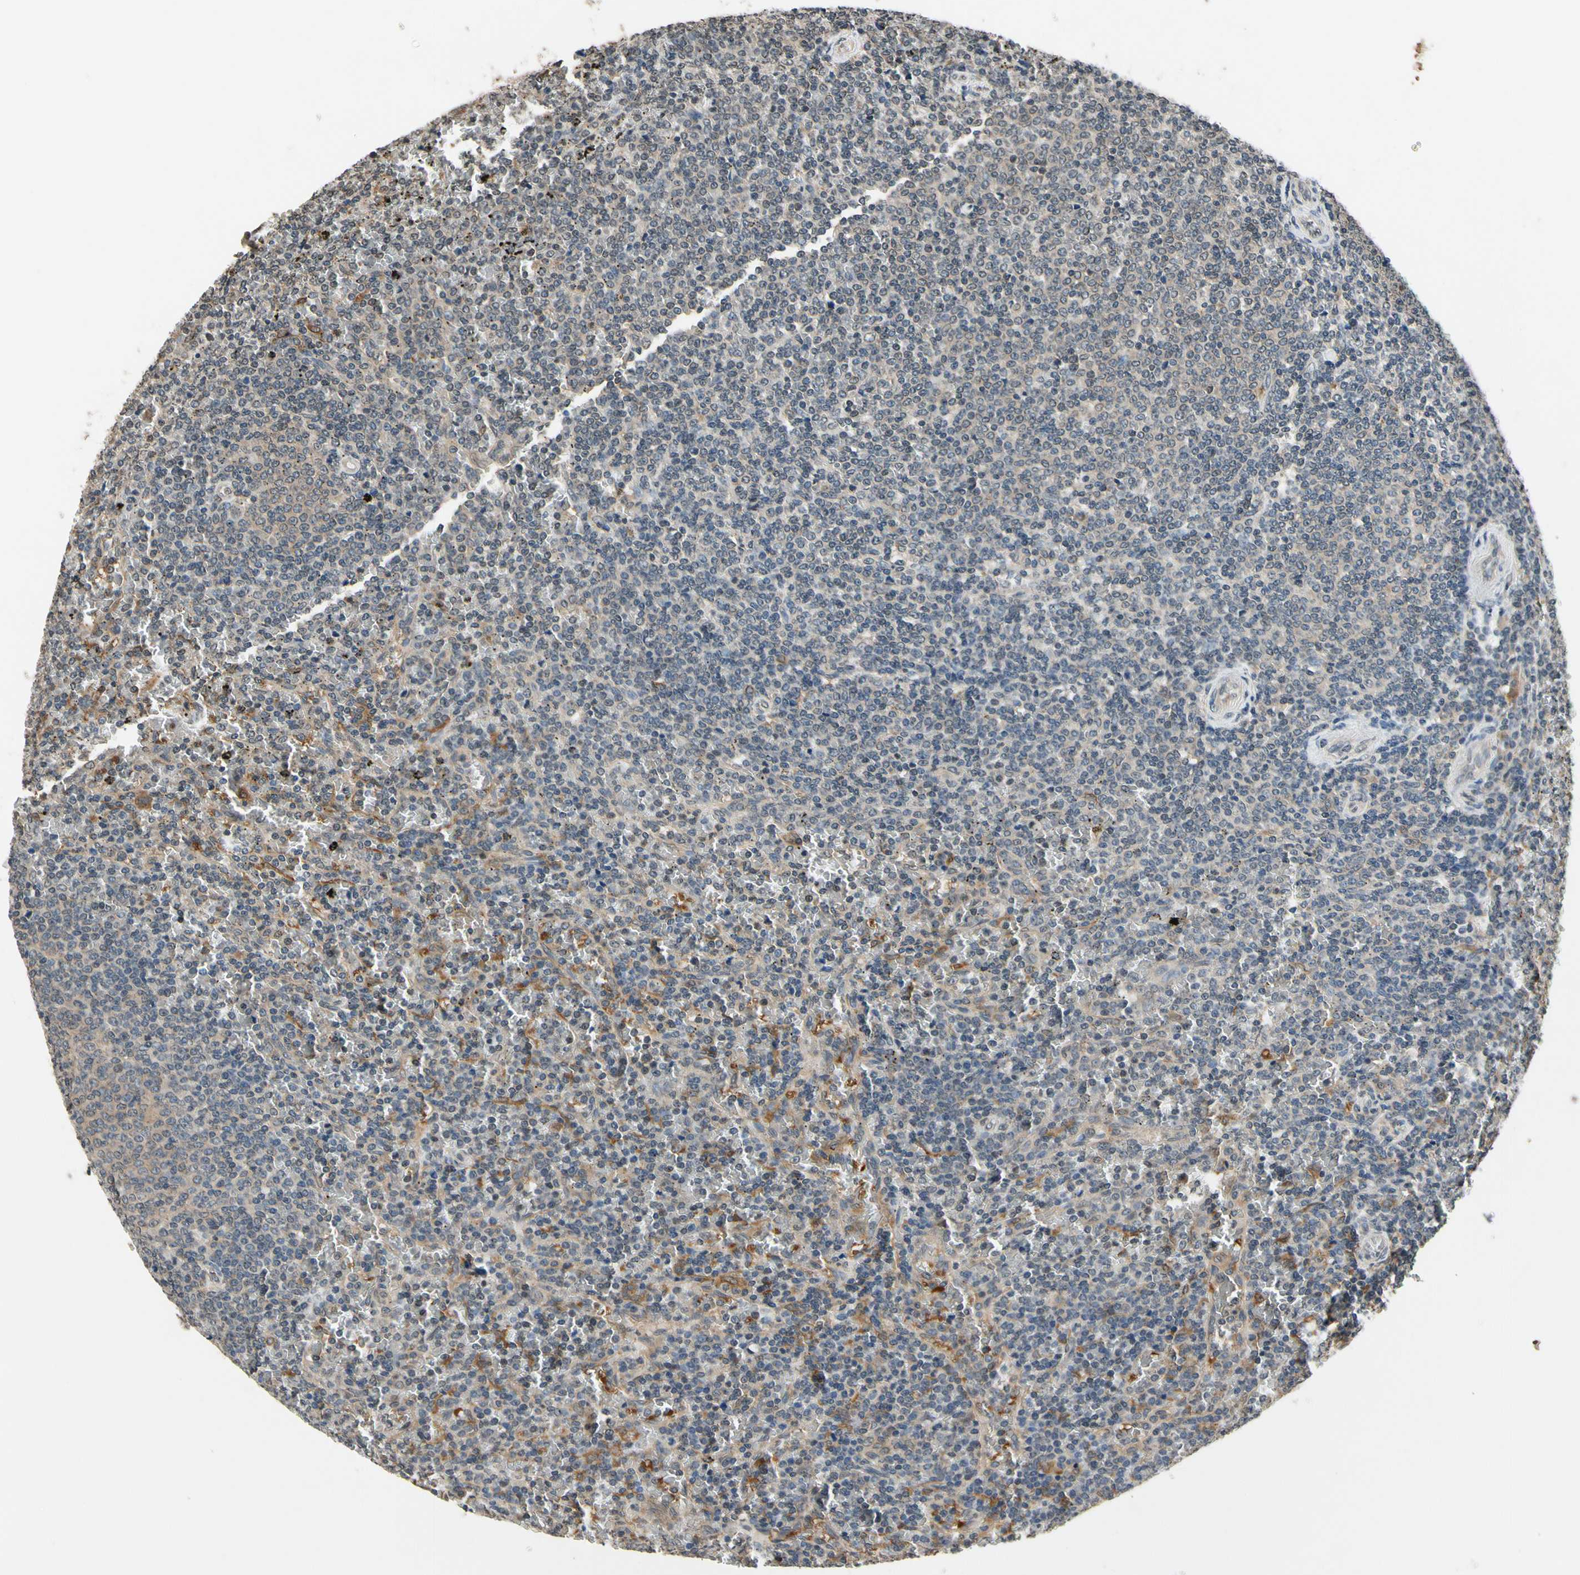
{"staining": {"intensity": "negative", "quantity": "none", "location": "none"}, "tissue": "lymphoma", "cell_type": "Tumor cells", "image_type": "cancer", "snomed": [{"axis": "morphology", "description": "Malignant lymphoma, non-Hodgkin's type, Low grade"}, {"axis": "topography", "description": "Spleen"}], "caption": "Micrograph shows no significant protein expression in tumor cells of lymphoma. Brightfield microscopy of IHC stained with DAB (brown) and hematoxylin (blue), captured at high magnification.", "gene": "GCLC", "patient": {"sex": "female", "age": 77}}